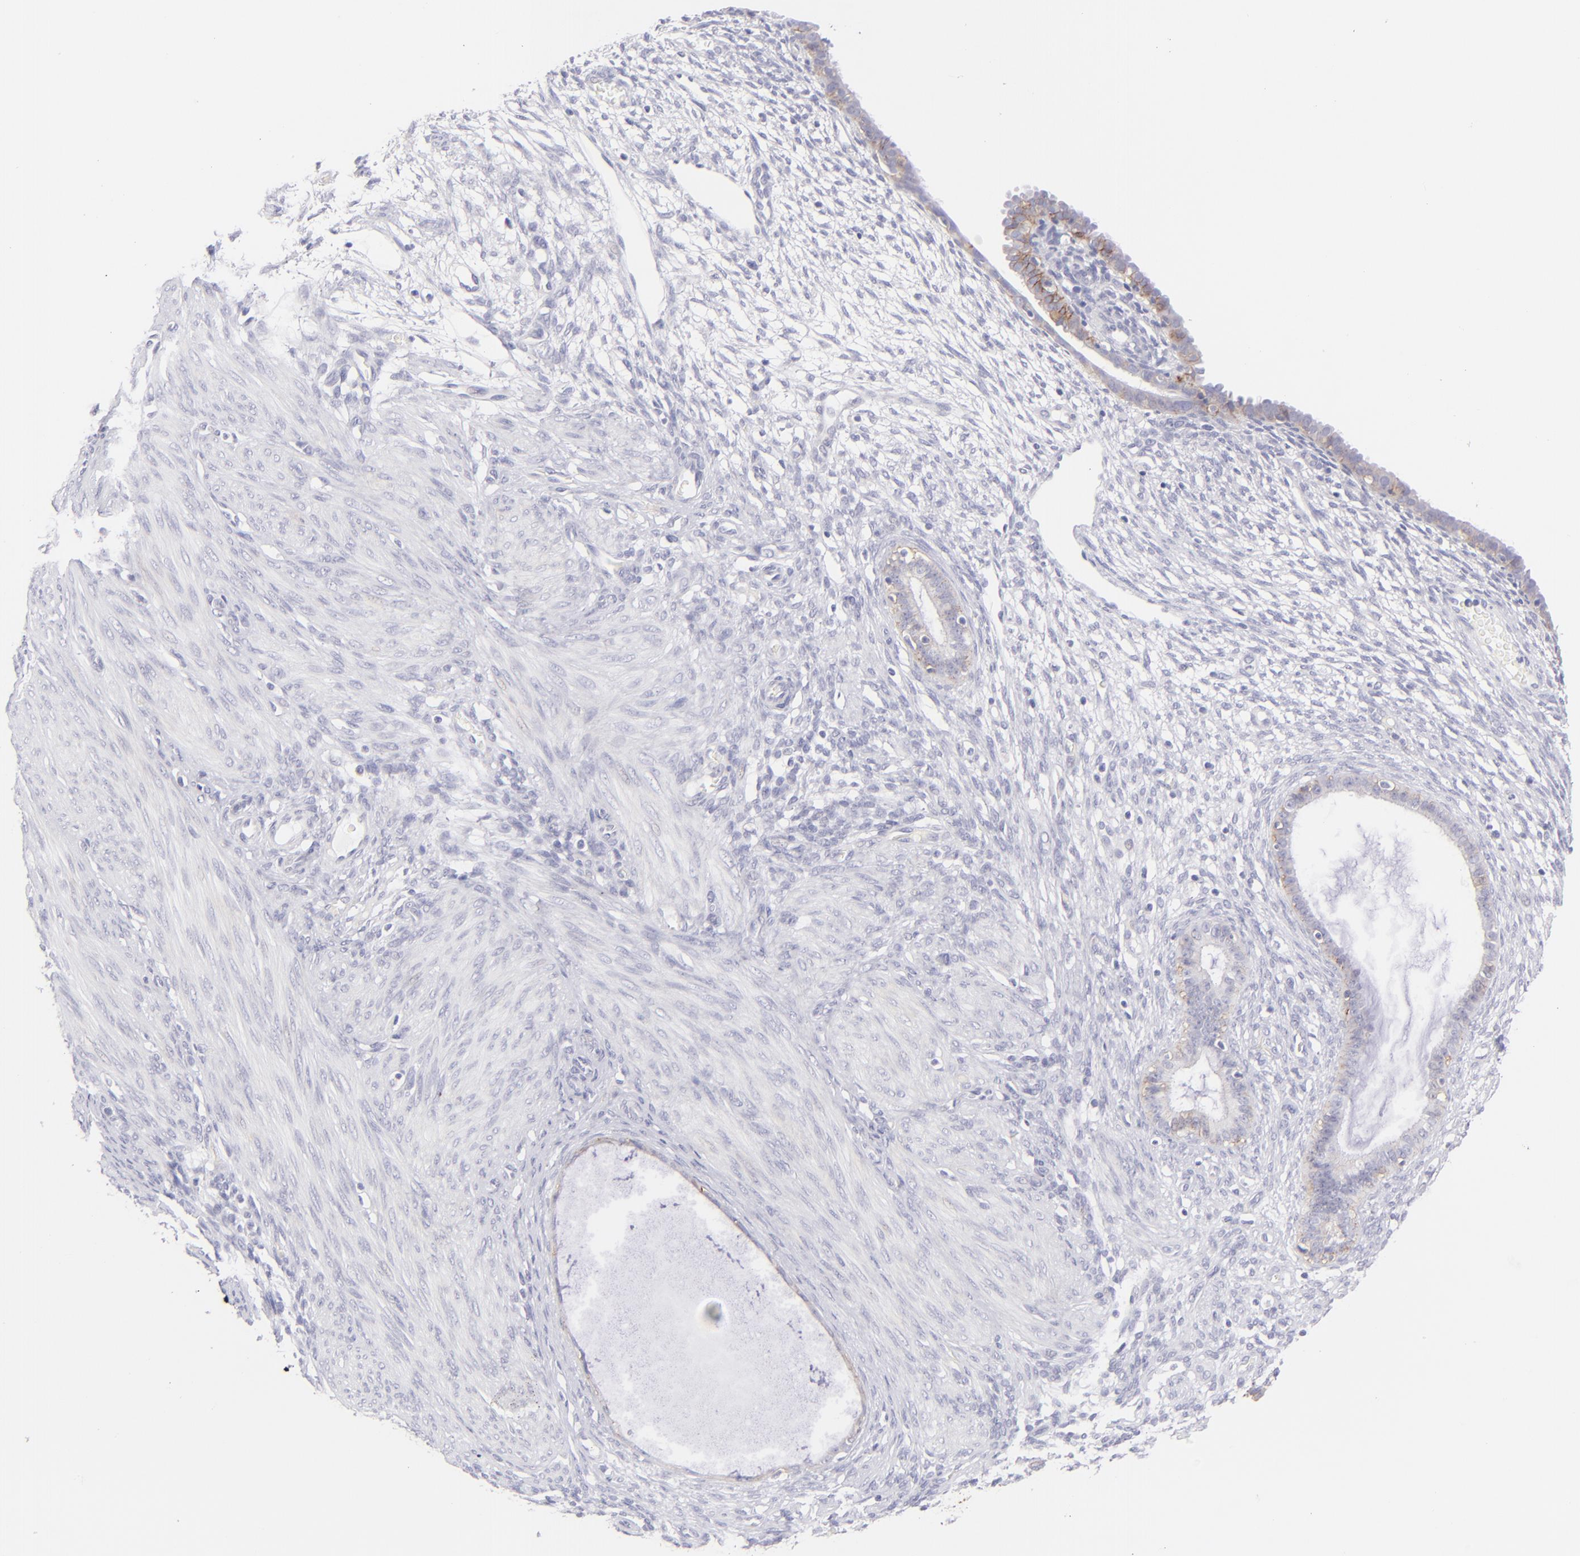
{"staining": {"intensity": "negative", "quantity": "none", "location": "none"}, "tissue": "endometrium", "cell_type": "Cells in endometrial stroma", "image_type": "normal", "snomed": [{"axis": "morphology", "description": "Normal tissue, NOS"}, {"axis": "topography", "description": "Endometrium"}], "caption": "Photomicrograph shows no significant protein positivity in cells in endometrial stroma of normal endometrium.", "gene": "CLDN4", "patient": {"sex": "female", "age": 72}}